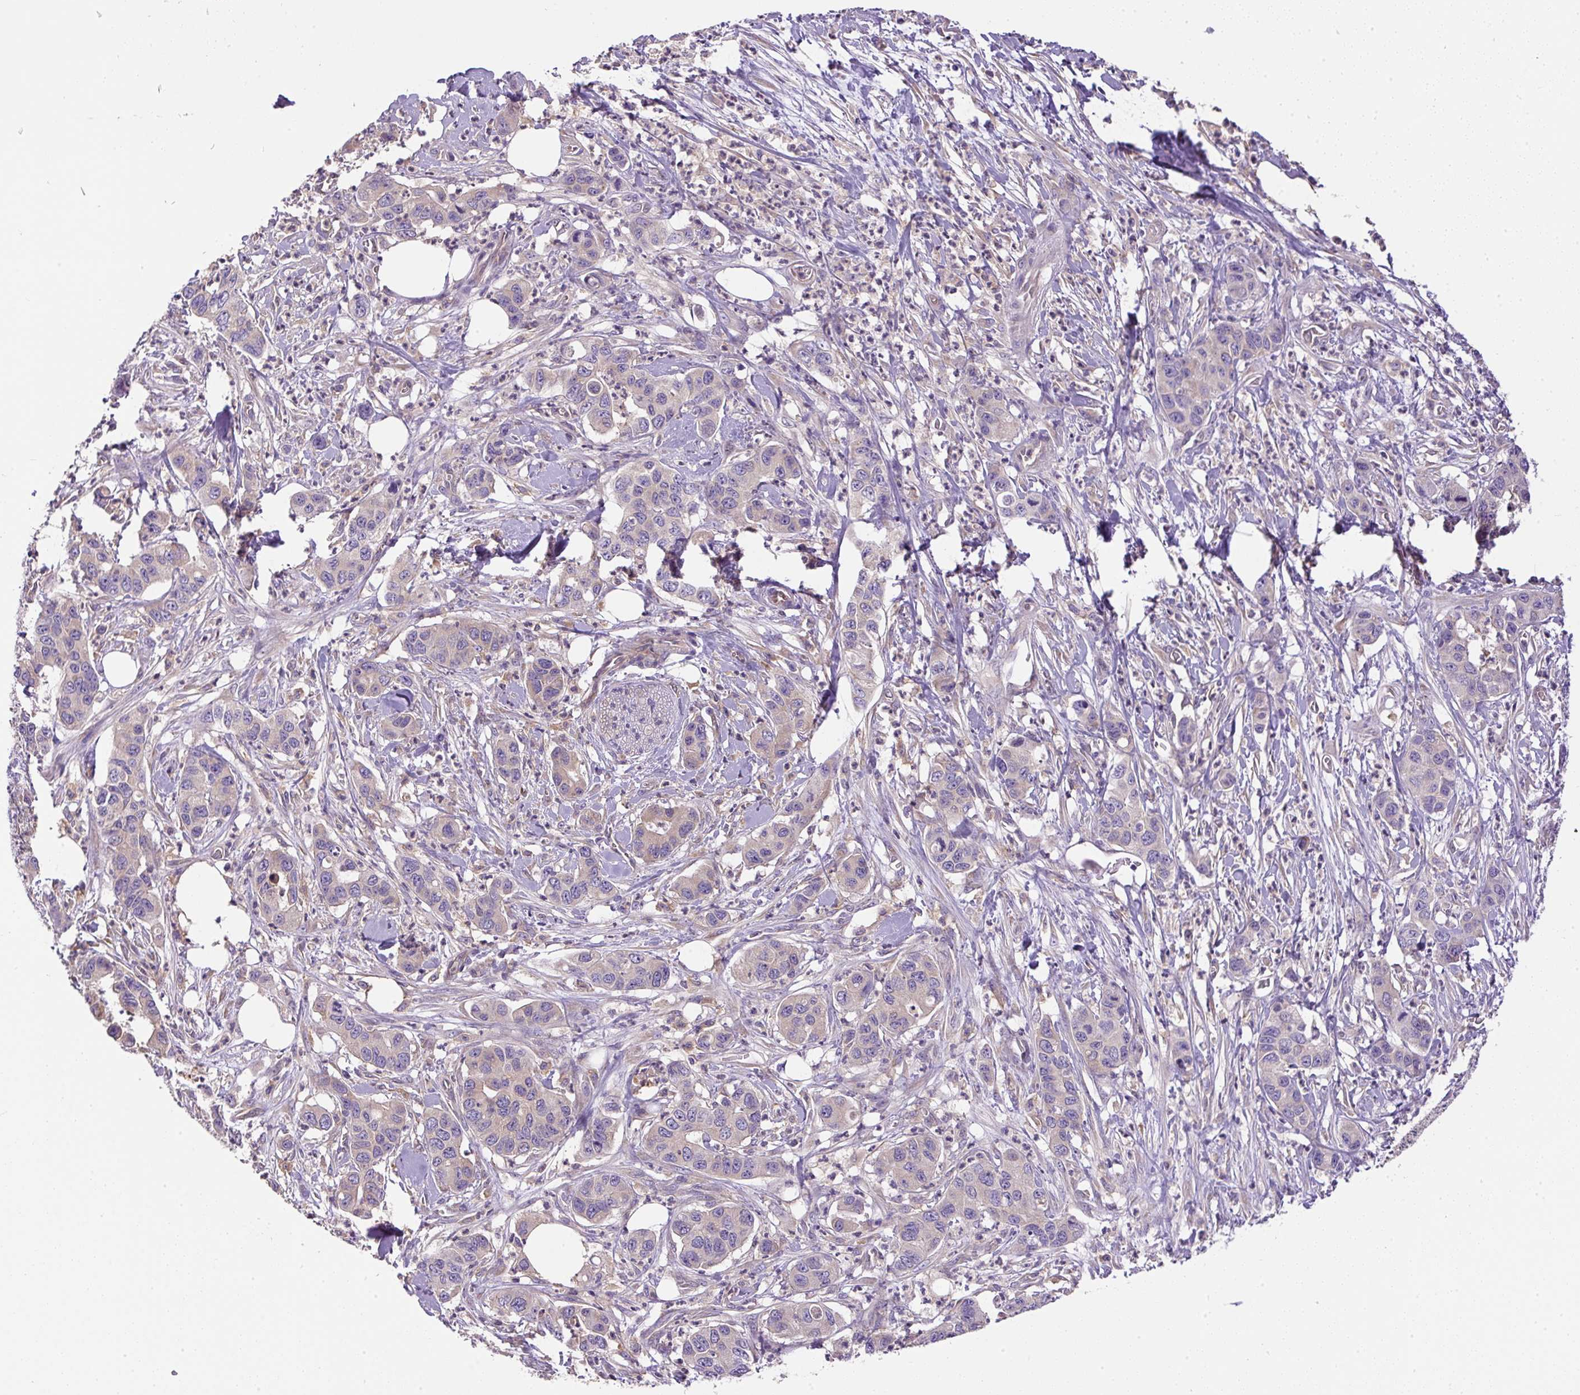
{"staining": {"intensity": "weak", "quantity": "<25%", "location": "cytoplasmic/membranous"}, "tissue": "pancreatic cancer", "cell_type": "Tumor cells", "image_type": "cancer", "snomed": [{"axis": "morphology", "description": "Adenocarcinoma, NOS"}, {"axis": "topography", "description": "Pancreas"}], "caption": "A high-resolution micrograph shows IHC staining of adenocarcinoma (pancreatic), which shows no significant staining in tumor cells.", "gene": "DAPK1", "patient": {"sex": "male", "age": 73}}